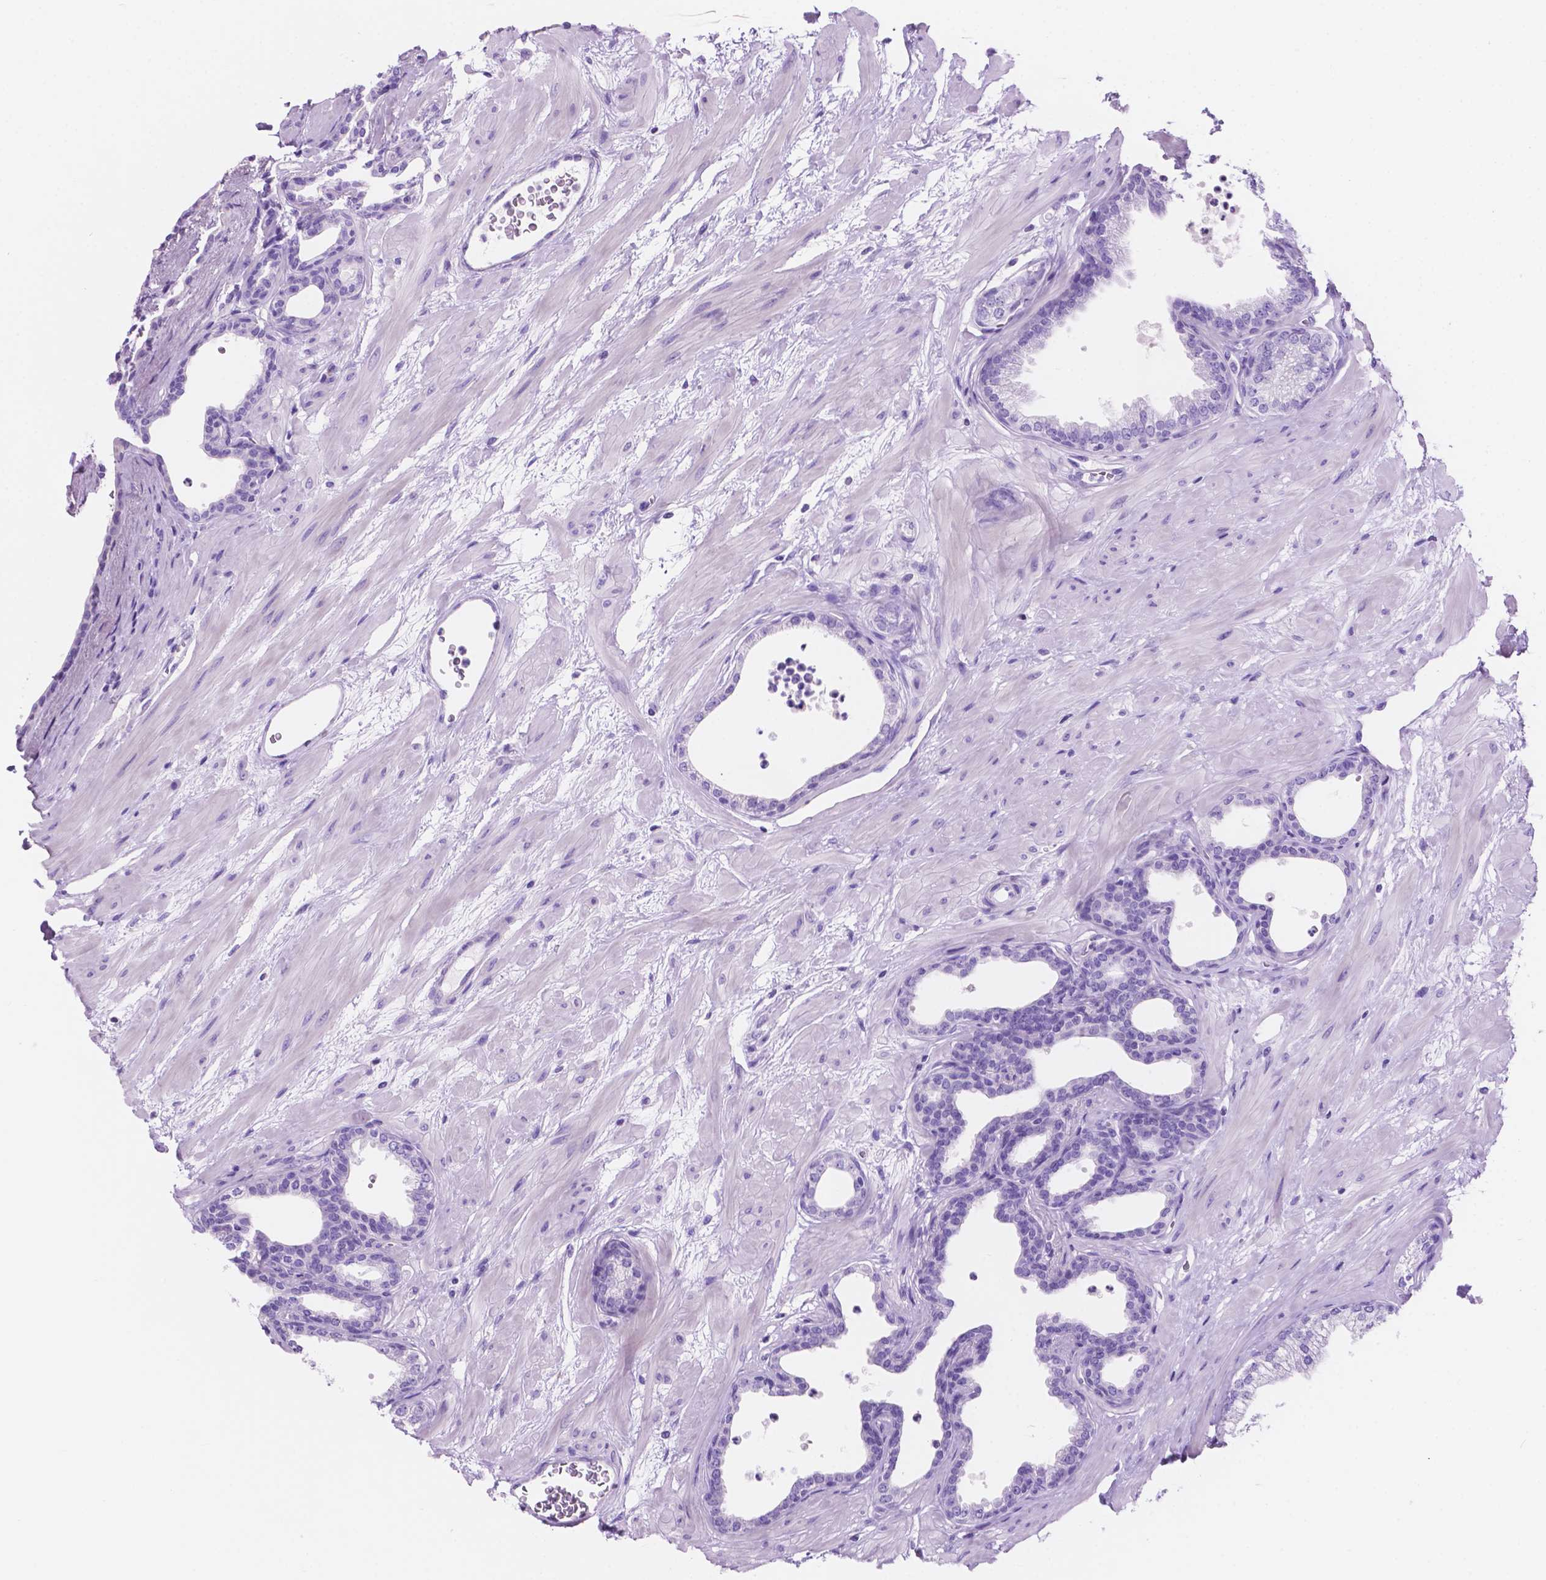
{"staining": {"intensity": "negative", "quantity": "none", "location": "none"}, "tissue": "prostate", "cell_type": "Glandular cells", "image_type": "normal", "snomed": [{"axis": "morphology", "description": "Normal tissue, NOS"}, {"axis": "topography", "description": "Prostate"}], "caption": "This micrograph is of benign prostate stained with IHC to label a protein in brown with the nuclei are counter-stained blue. There is no expression in glandular cells.", "gene": "IGFN1", "patient": {"sex": "male", "age": 37}}